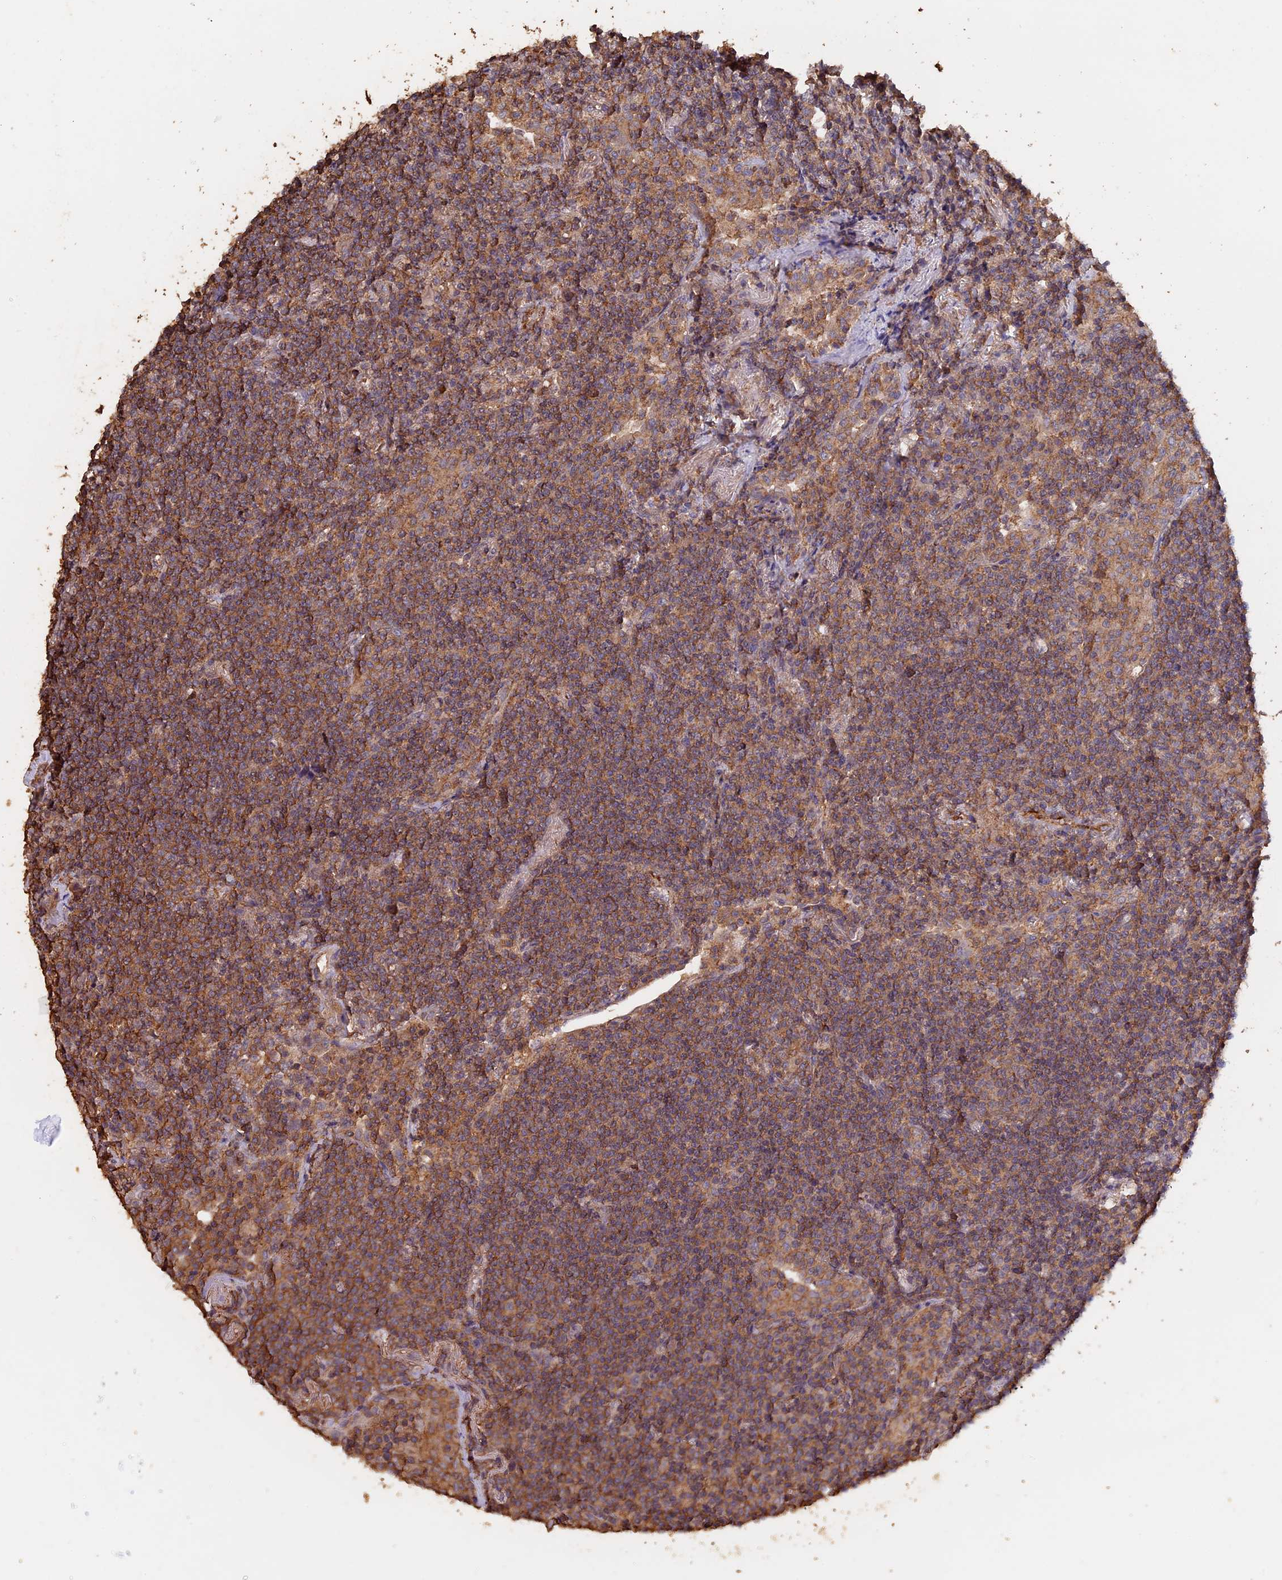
{"staining": {"intensity": "moderate", "quantity": ">75%", "location": "cytoplasmic/membranous"}, "tissue": "lymphoma", "cell_type": "Tumor cells", "image_type": "cancer", "snomed": [{"axis": "morphology", "description": "Malignant lymphoma, non-Hodgkin's type, Low grade"}, {"axis": "topography", "description": "Lung"}], "caption": "An immunohistochemistry micrograph of neoplastic tissue is shown. Protein staining in brown shows moderate cytoplasmic/membranous positivity in malignant lymphoma, non-Hodgkin's type (low-grade) within tumor cells.", "gene": "PIGQ", "patient": {"sex": "female", "age": 71}}